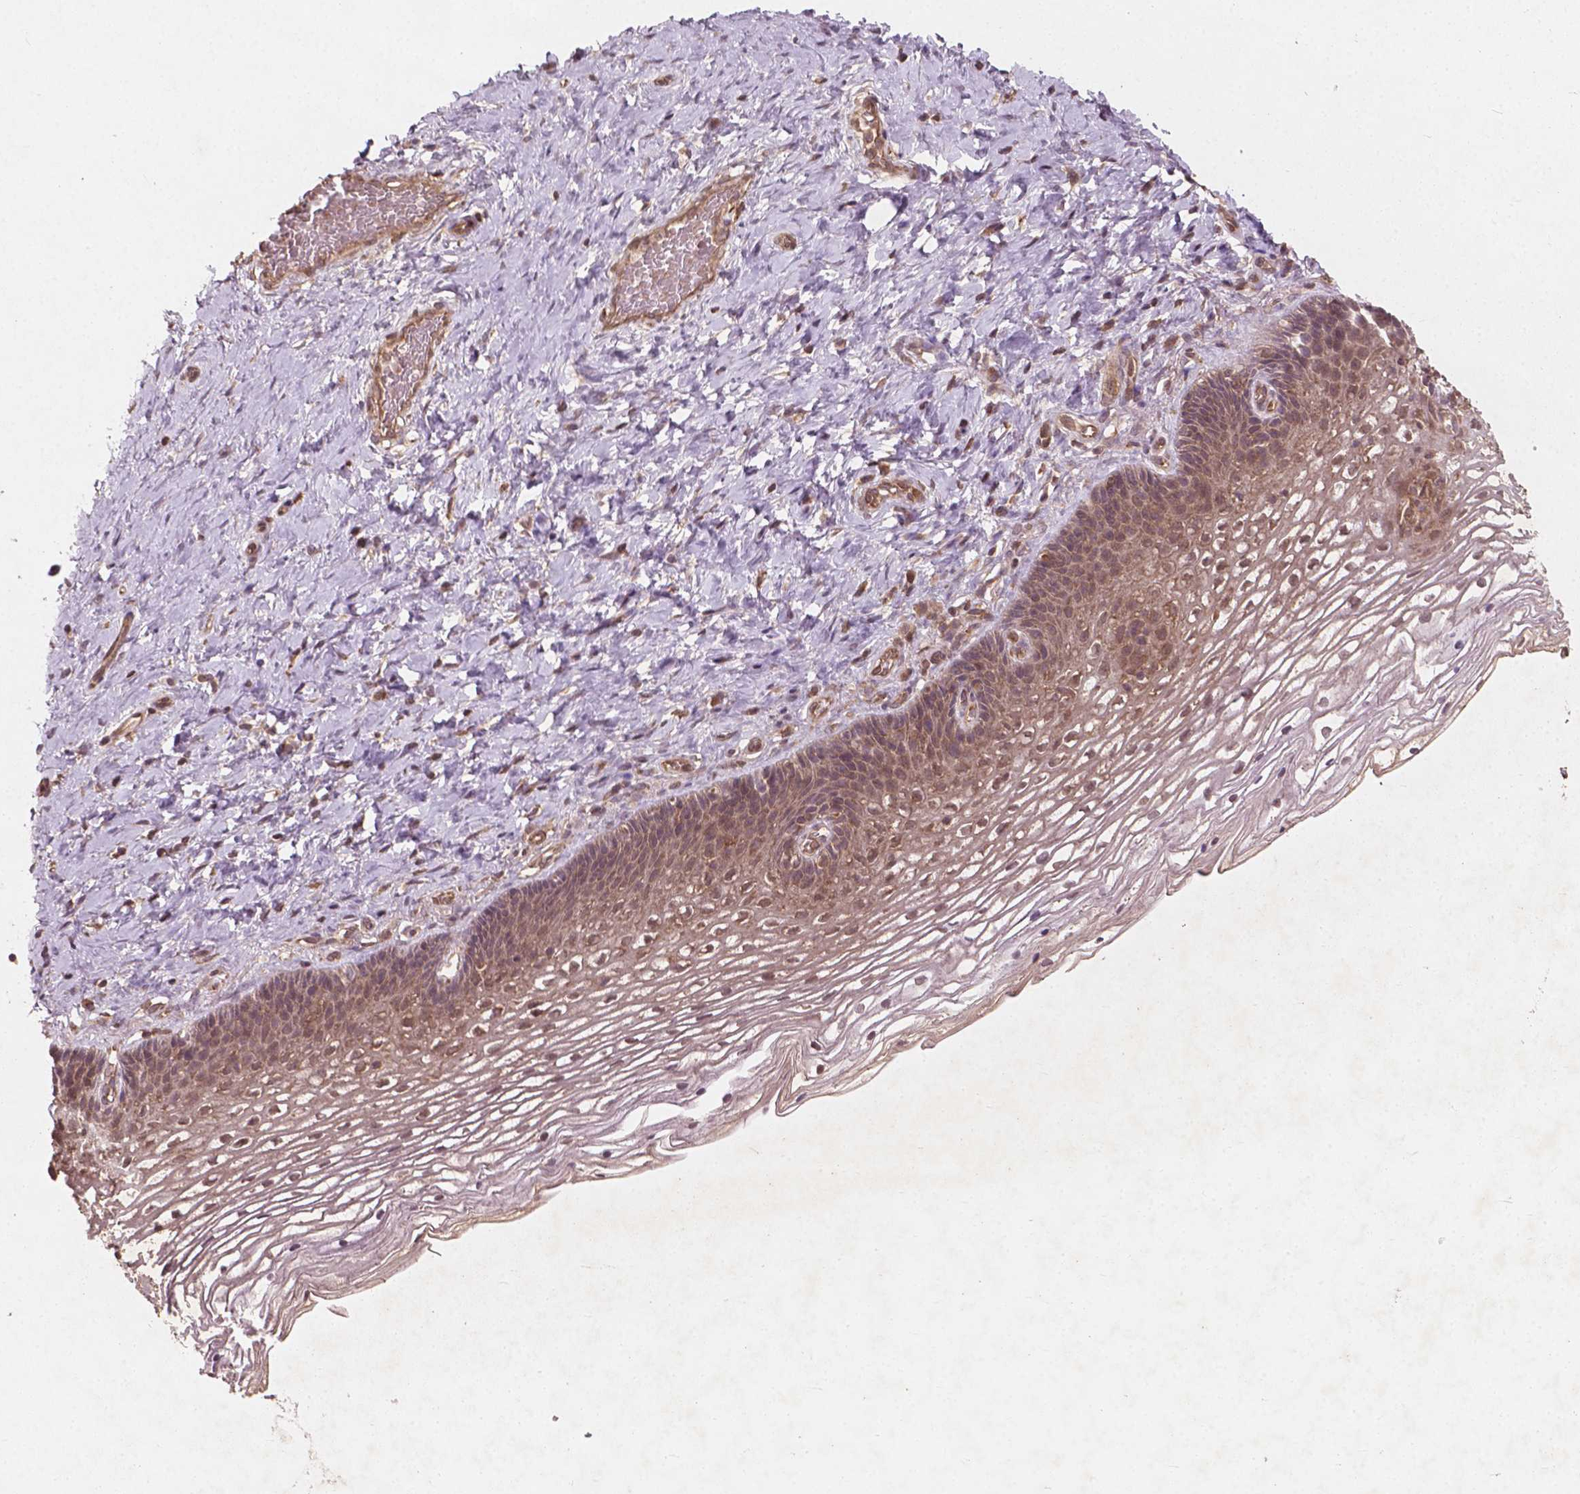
{"staining": {"intensity": "weak", "quantity": "<25%", "location": "cytoplasmic/membranous"}, "tissue": "cervix", "cell_type": "Glandular cells", "image_type": "normal", "snomed": [{"axis": "morphology", "description": "Normal tissue, NOS"}, {"axis": "topography", "description": "Cervix"}], "caption": "Immunohistochemistry (IHC) micrograph of normal human cervix stained for a protein (brown), which displays no positivity in glandular cells.", "gene": "CYFIP1", "patient": {"sex": "female", "age": 34}}